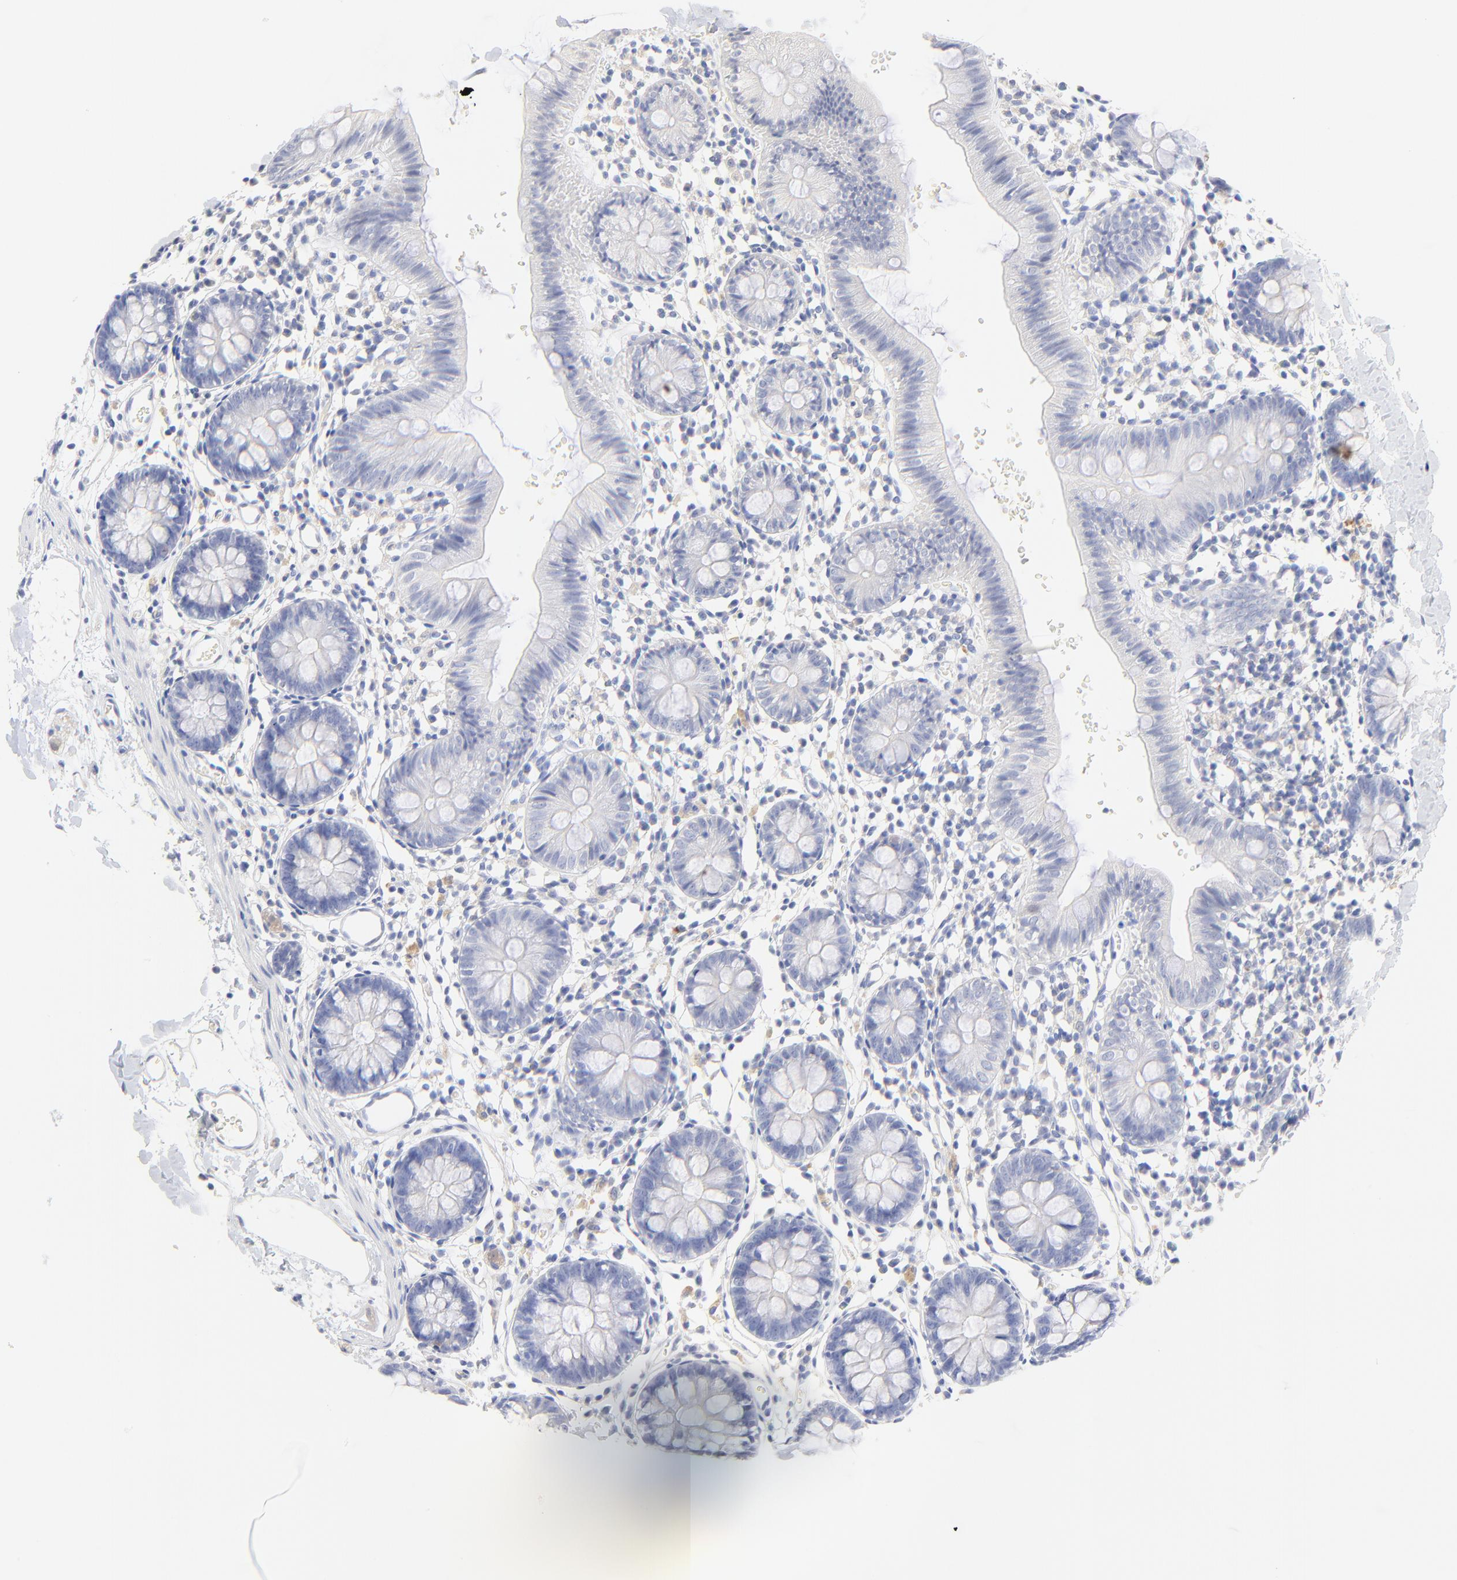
{"staining": {"intensity": "negative", "quantity": "none", "location": "none"}, "tissue": "colon", "cell_type": "Endothelial cells", "image_type": "normal", "snomed": [{"axis": "morphology", "description": "Normal tissue, NOS"}, {"axis": "topography", "description": "Colon"}], "caption": "DAB immunohistochemical staining of benign human colon exhibits no significant staining in endothelial cells.", "gene": "SULT4A1", "patient": {"sex": "male", "age": 14}}